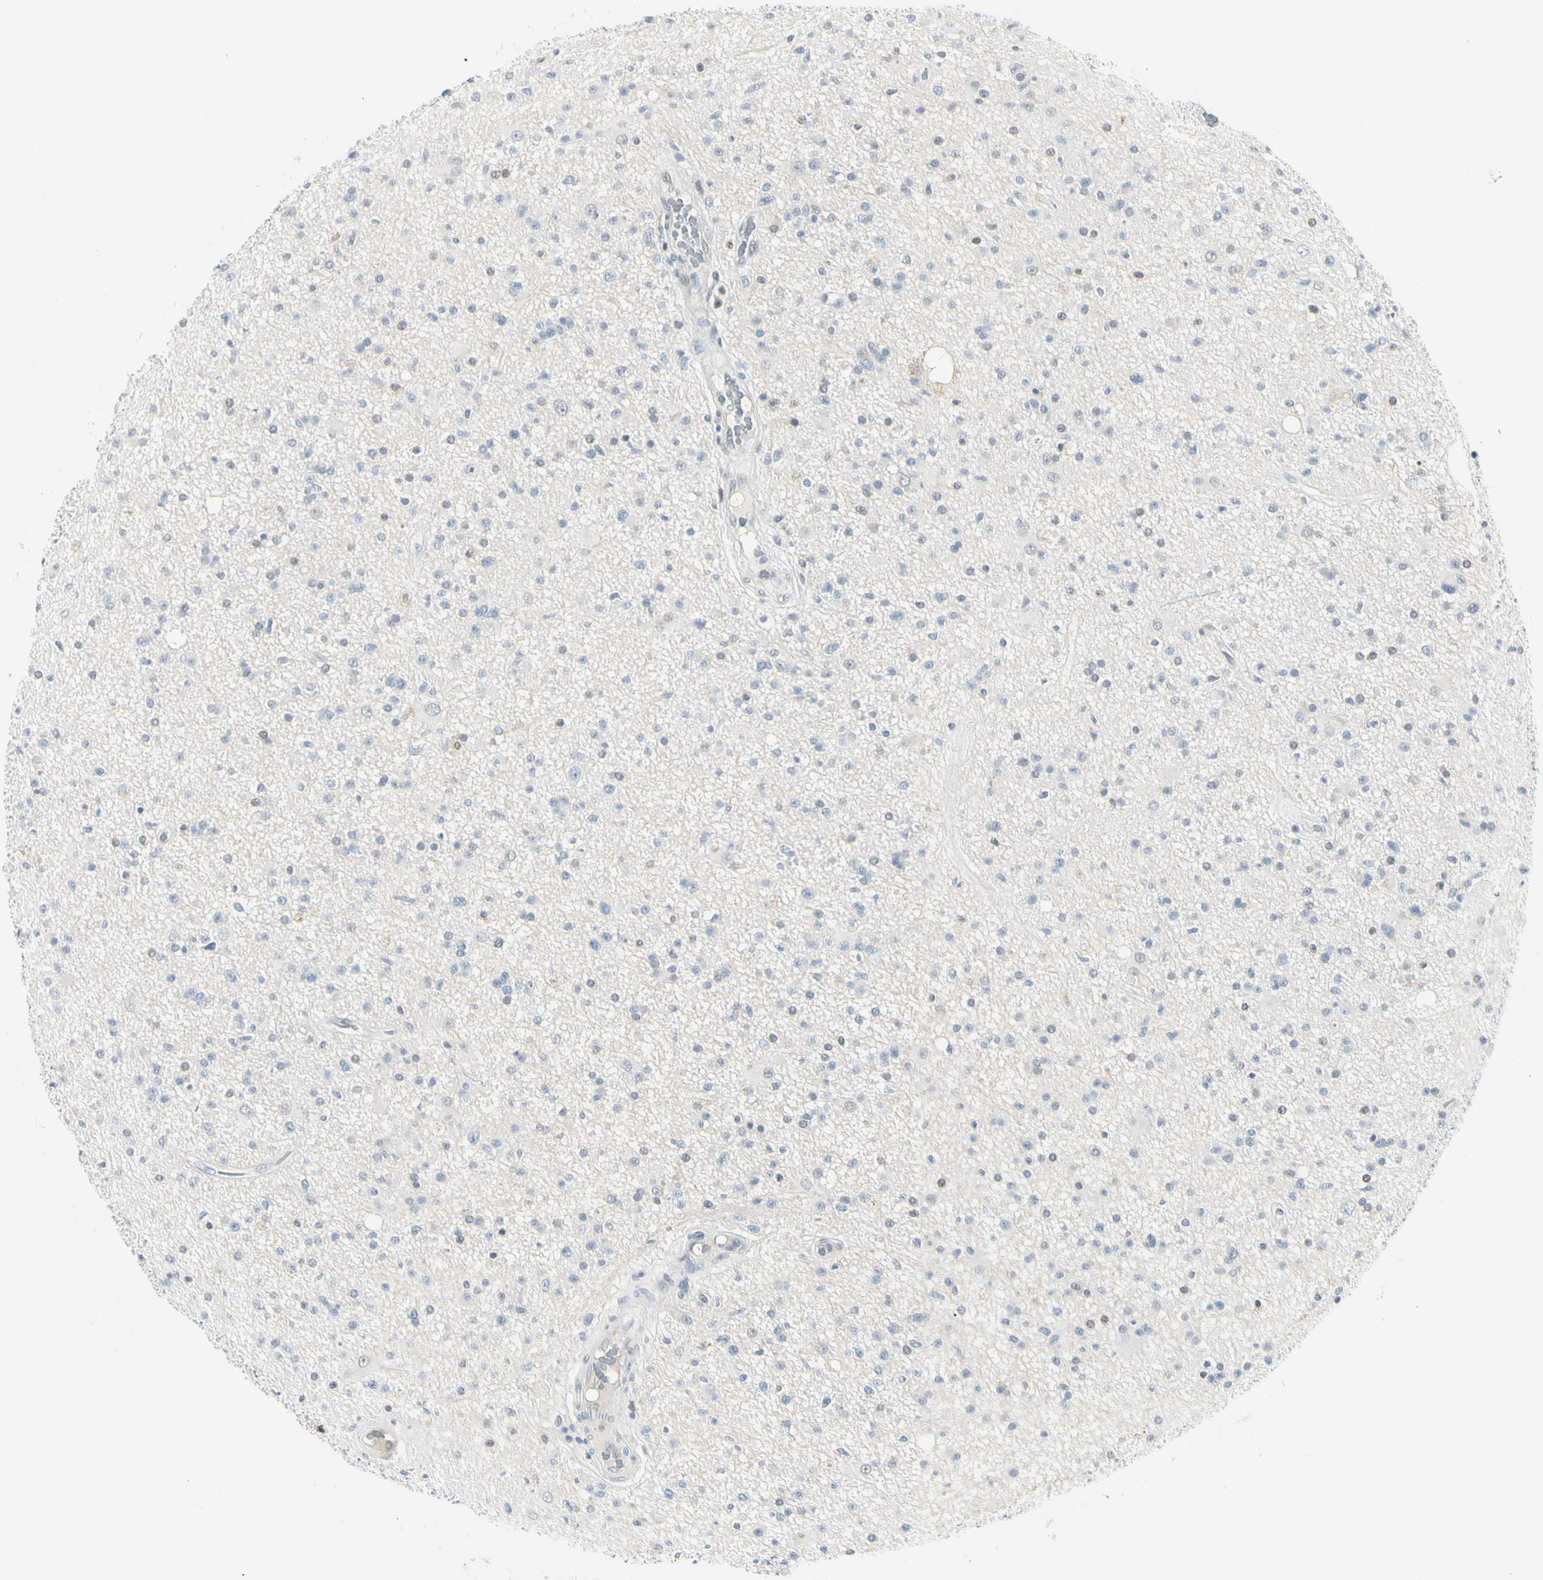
{"staining": {"intensity": "negative", "quantity": "none", "location": "none"}, "tissue": "glioma", "cell_type": "Tumor cells", "image_type": "cancer", "snomed": [{"axis": "morphology", "description": "Glioma, malignant, High grade"}, {"axis": "topography", "description": "Brain"}], "caption": "A high-resolution histopathology image shows IHC staining of malignant high-grade glioma, which shows no significant expression in tumor cells. (Immunohistochemistry (ihc), brightfield microscopy, high magnification).", "gene": "ZBTB7B", "patient": {"sex": "male", "age": 33}}